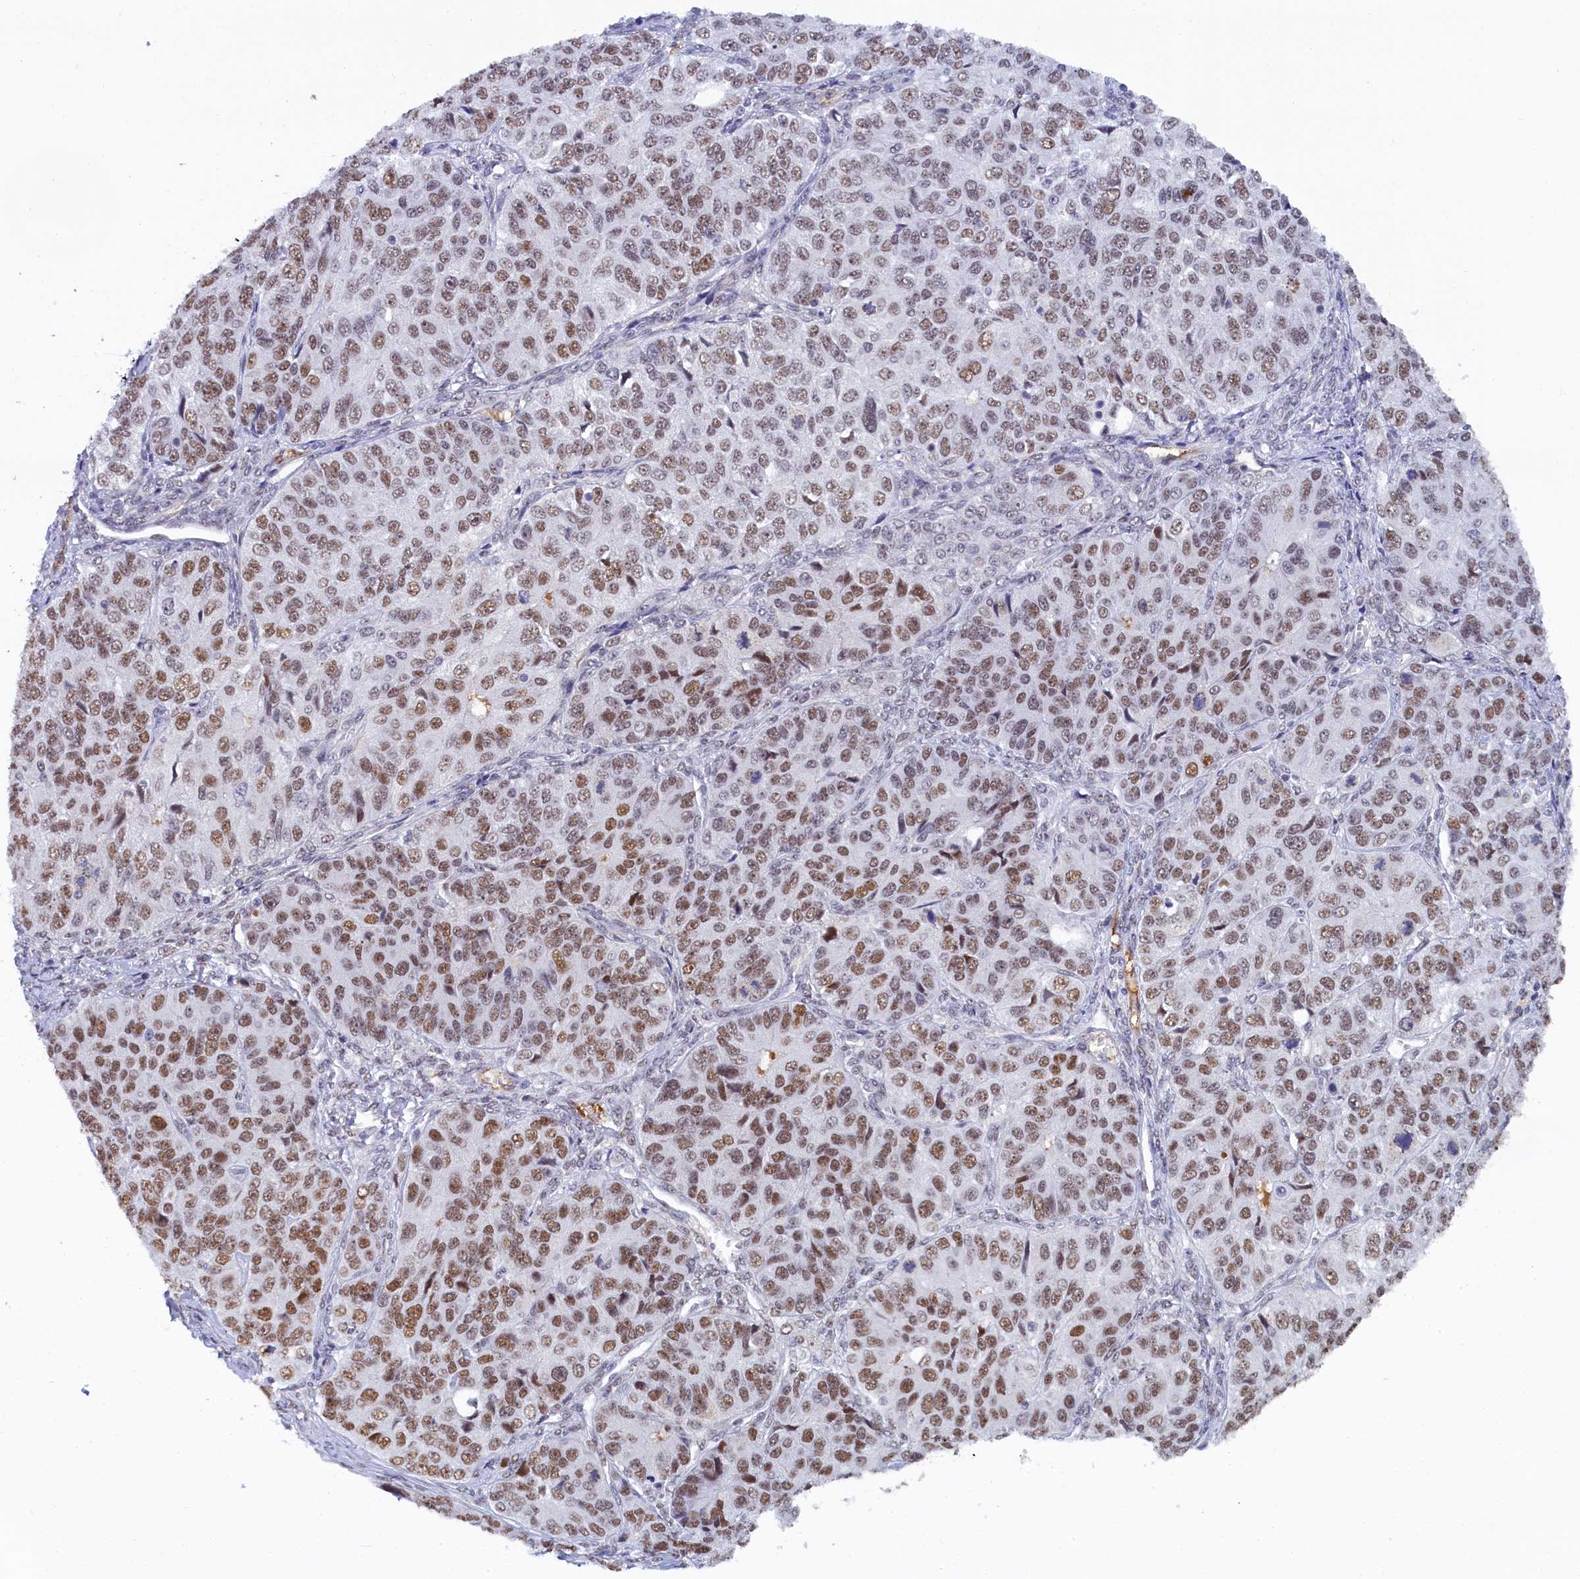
{"staining": {"intensity": "moderate", "quantity": ">75%", "location": "nuclear"}, "tissue": "ovarian cancer", "cell_type": "Tumor cells", "image_type": "cancer", "snomed": [{"axis": "morphology", "description": "Carcinoma, endometroid"}, {"axis": "topography", "description": "Ovary"}], "caption": "DAB immunohistochemical staining of human ovarian cancer (endometroid carcinoma) shows moderate nuclear protein expression in approximately >75% of tumor cells. The protein is shown in brown color, while the nuclei are stained blue.", "gene": "INTS14", "patient": {"sex": "female", "age": 51}}